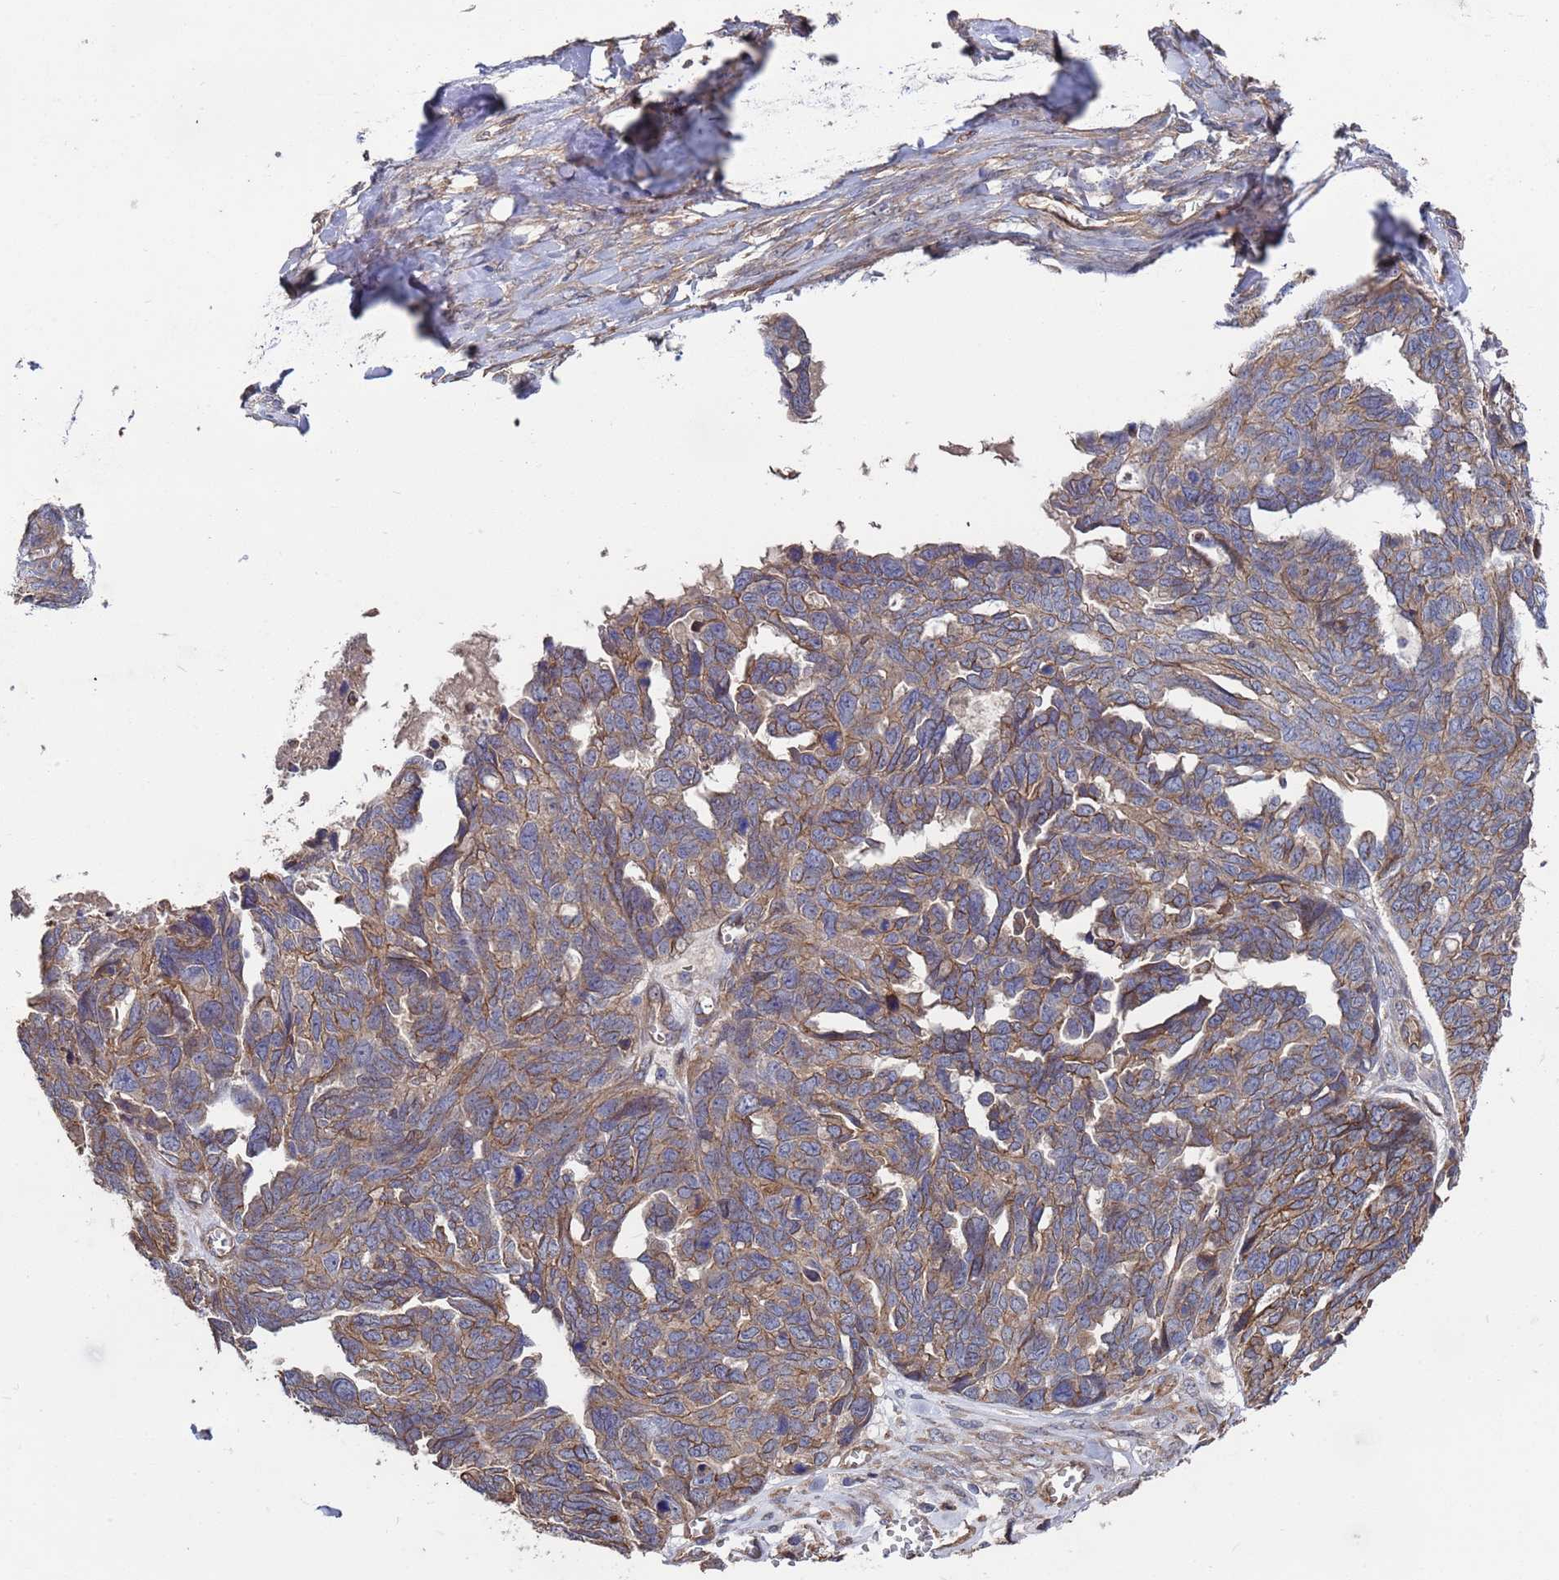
{"staining": {"intensity": "weak", "quantity": "25%-75%", "location": "cytoplasmic/membranous"}, "tissue": "ovarian cancer", "cell_type": "Tumor cells", "image_type": "cancer", "snomed": [{"axis": "morphology", "description": "Cystadenocarcinoma, serous, NOS"}, {"axis": "topography", "description": "Ovary"}], "caption": "Ovarian cancer (serous cystadenocarcinoma) was stained to show a protein in brown. There is low levels of weak cytoplasmic/membranous staining in about 25%-75% of tumor cells.", "gene": "NDUFAF6", "patient": {"sex": "female", "age": 79}}